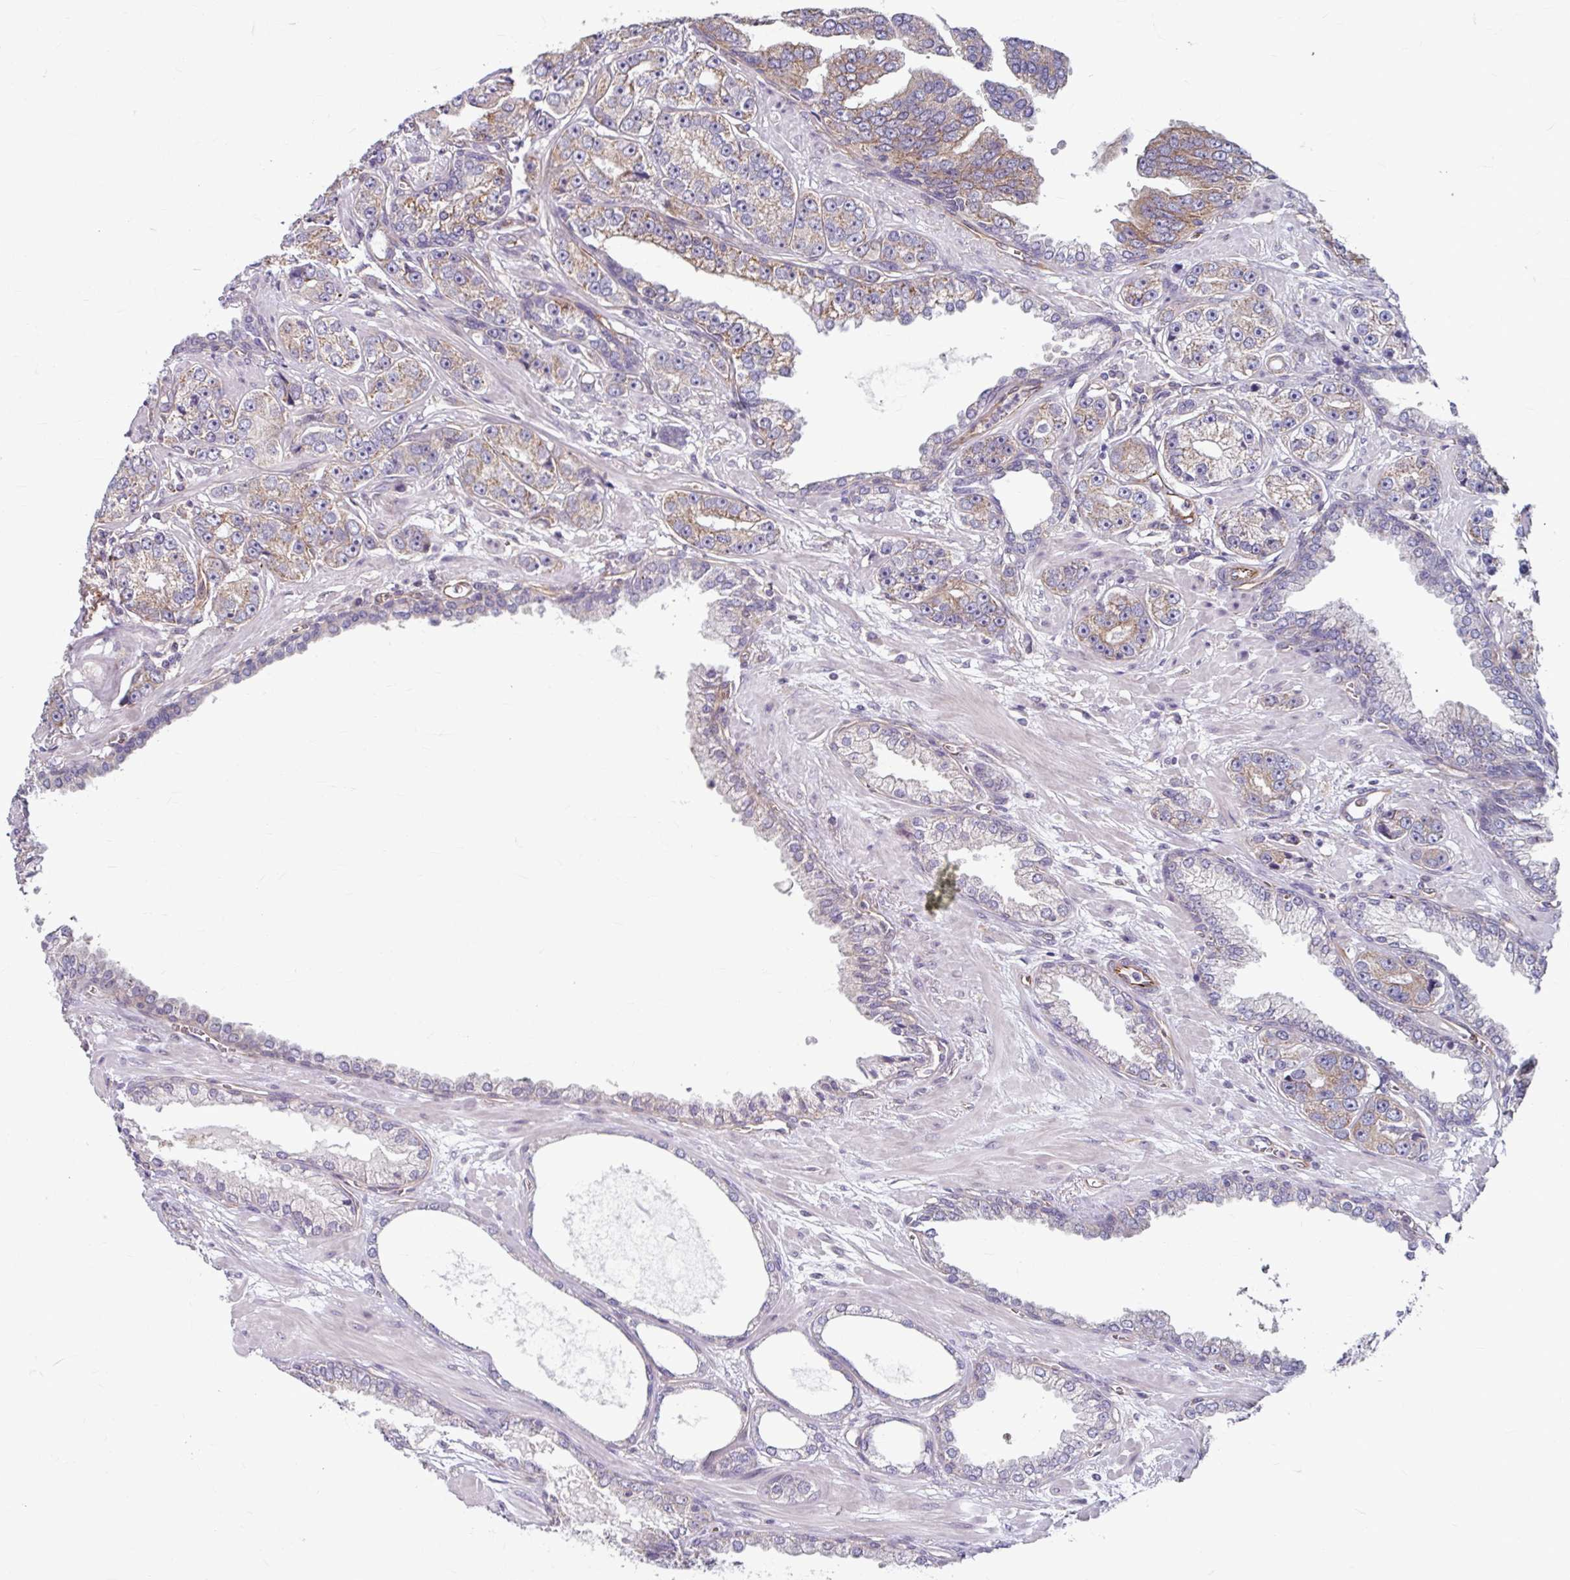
{"staining": {"intensity": "weak", "quantity": "25%-75%", "location": "cytoplasmic/membranous"}, "tissue": "prostate cancer", "cell_type": "Tumor cells", "image_type": "cancer", "snomed": [{"axis": "morphology", "description": "Adenocarcinoma, High grade"}, {"axis": "topography", "description": "Prostate"}], "caption": "Immunohistochemical staining of adenocarcinoma (high-grade) (prostate) demonstrates weak cytoplasmic/membranous protein expression in about 25%-75% of tumor cells.", "gene": "DAAM2", "patient": {"sex": "male", "age": 71}}